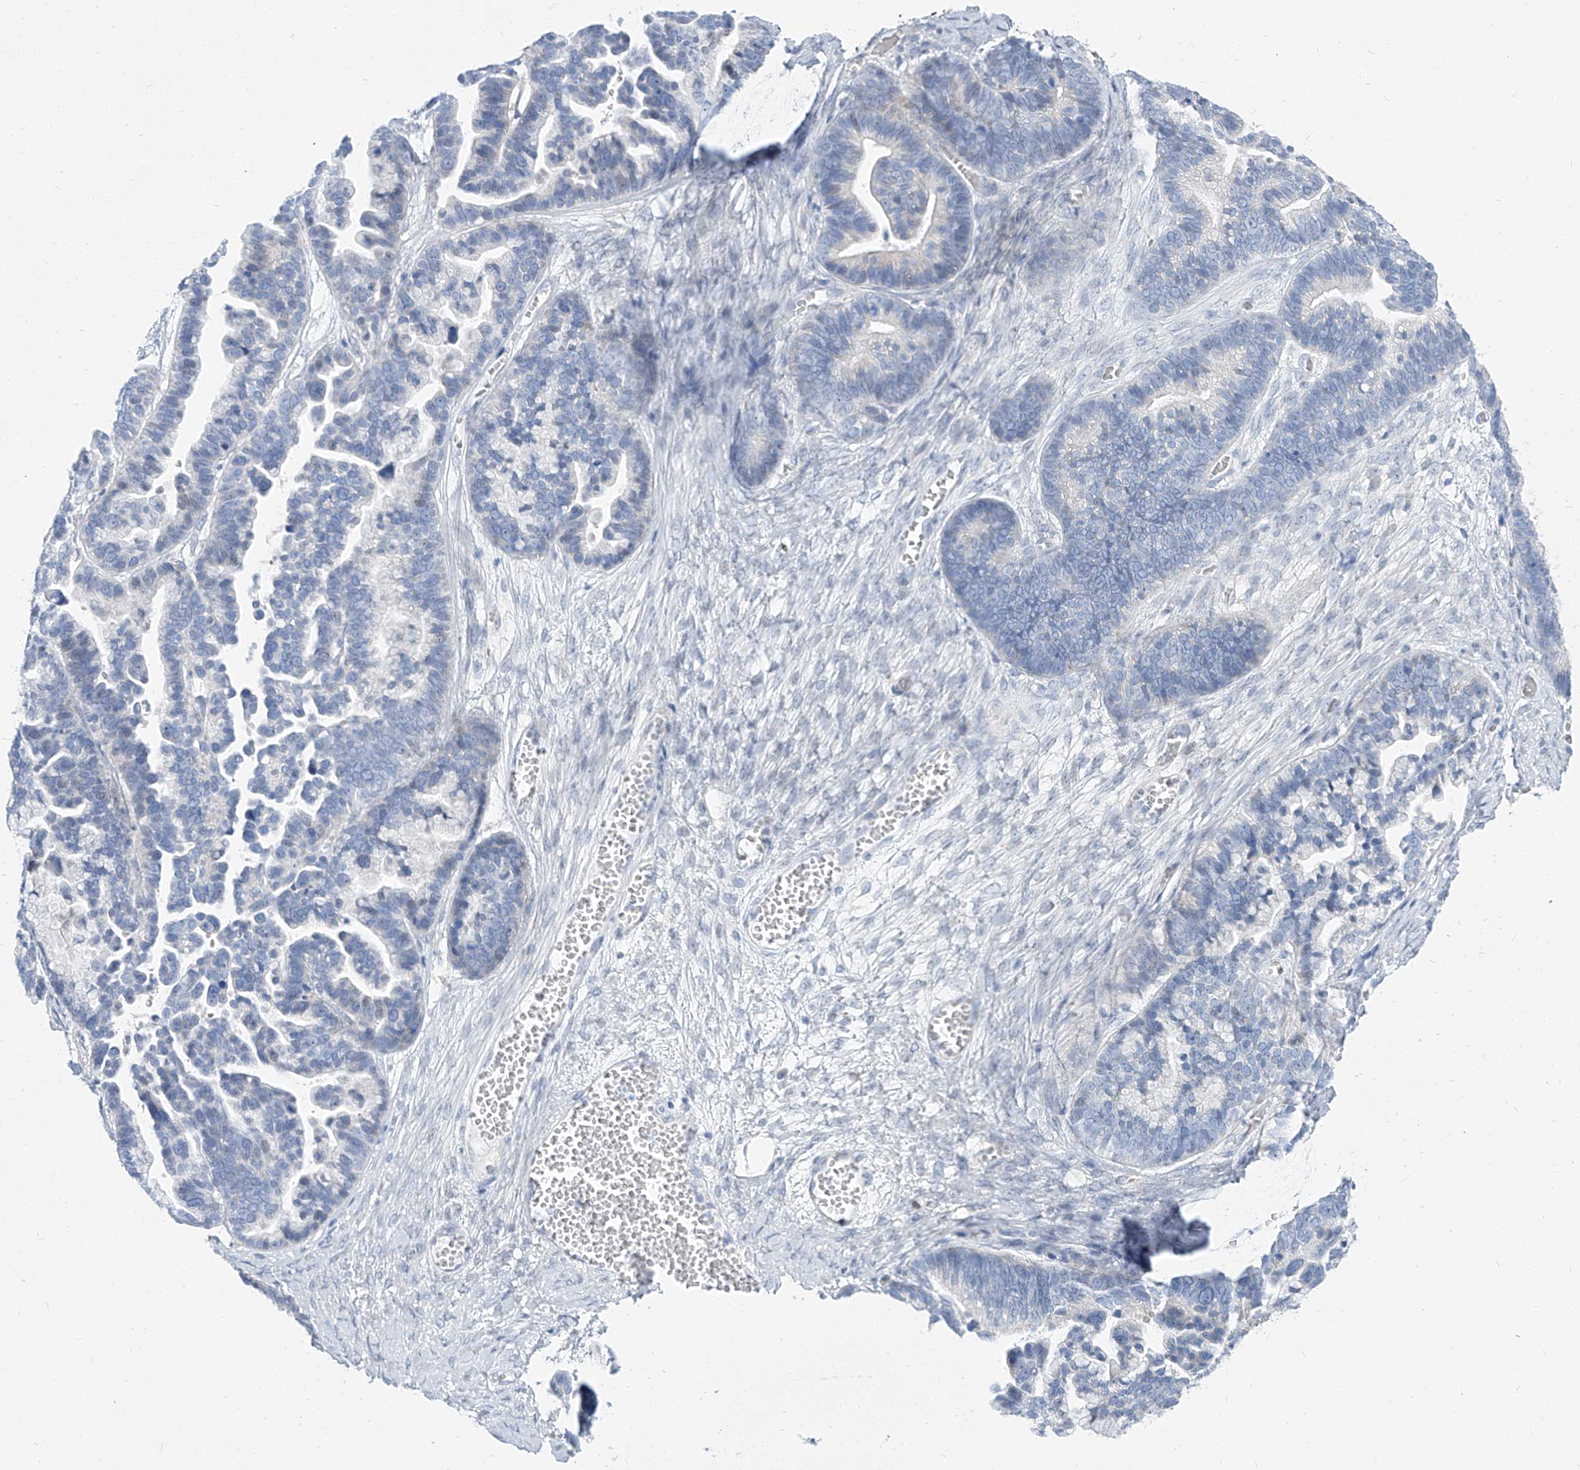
{"staining": {"intensity": "negative", "quantity": "none", "location": "none"}, "tissue": "ovarian cancer", "cell_type": "Tumor cells", "image_type": "cancer", "snomed": [{"axis": "morphology", "description": "Cystadenocarcinoma, serous, NOS"}, {"axis": "topography", "description": "Ovary"}], "caption": "DAB immunohistochemical staining of serous cystadenocarcinoma (ovarian) exhibits no significant positivity in tumor cells.", "gene": "TXLNB", "patient": {"sex": "female", "age": 56}}